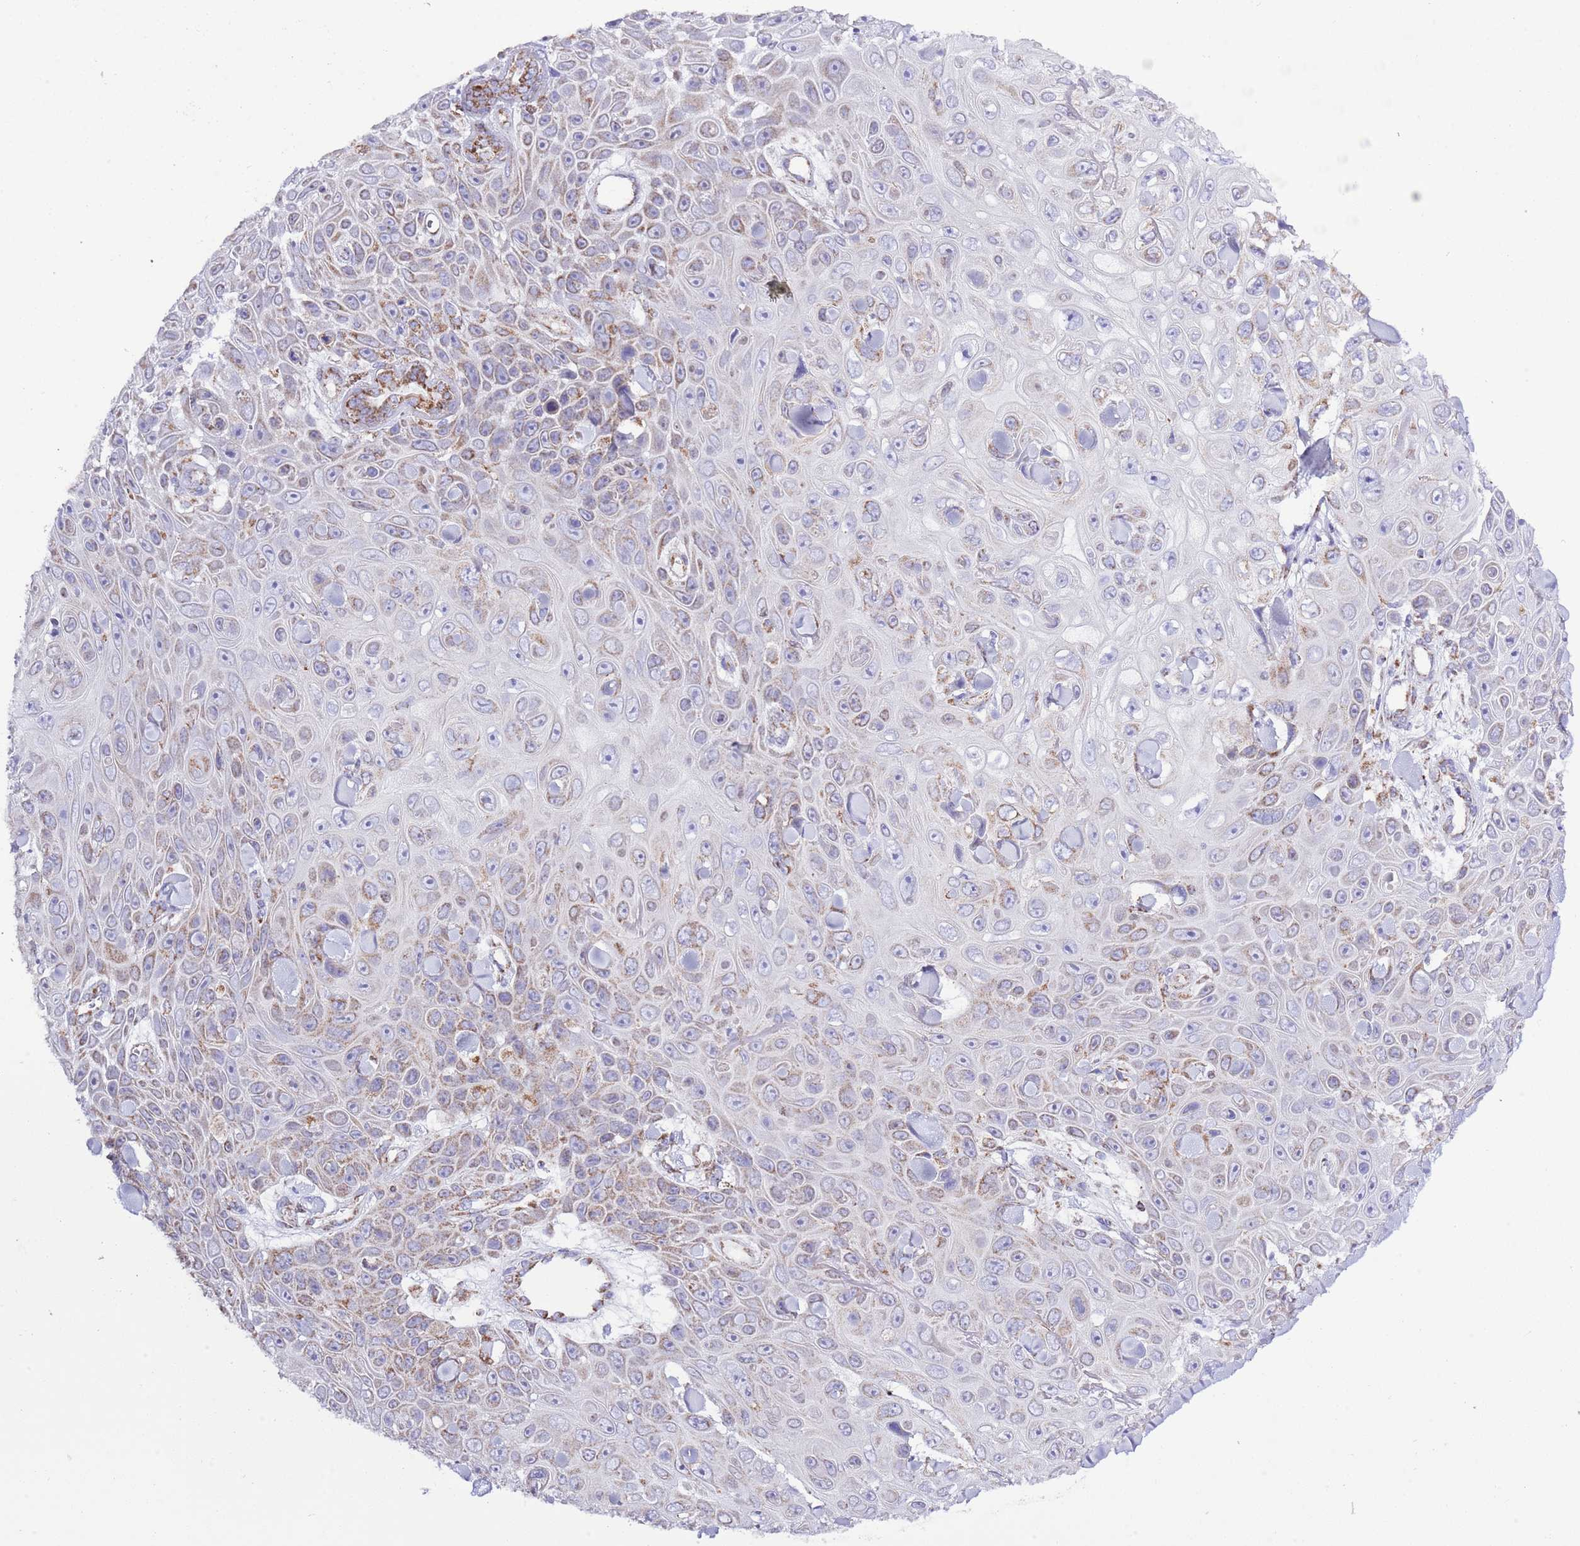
{"staining": {"intensity": "weak", "quantity": ">75%", "location": "cytoplasmic/membranous"}, "tissue": "skin cancer", "cell_type": "Tumor cells", "image_type": "cancer", "snomed": [{"axis": "morphology", "description": "Squamous cell carcinoma, NOS"}, {"axis": "topography", "description": "Skin"}], "caption": "Skin cancer (squamous cell carcinoma) stained for a protein exhibits weak cytoplasmic/membranous positivity in tumor cells.", "gene": "TEKTIP1", "patient": {"sex": "male", "age": 82}}